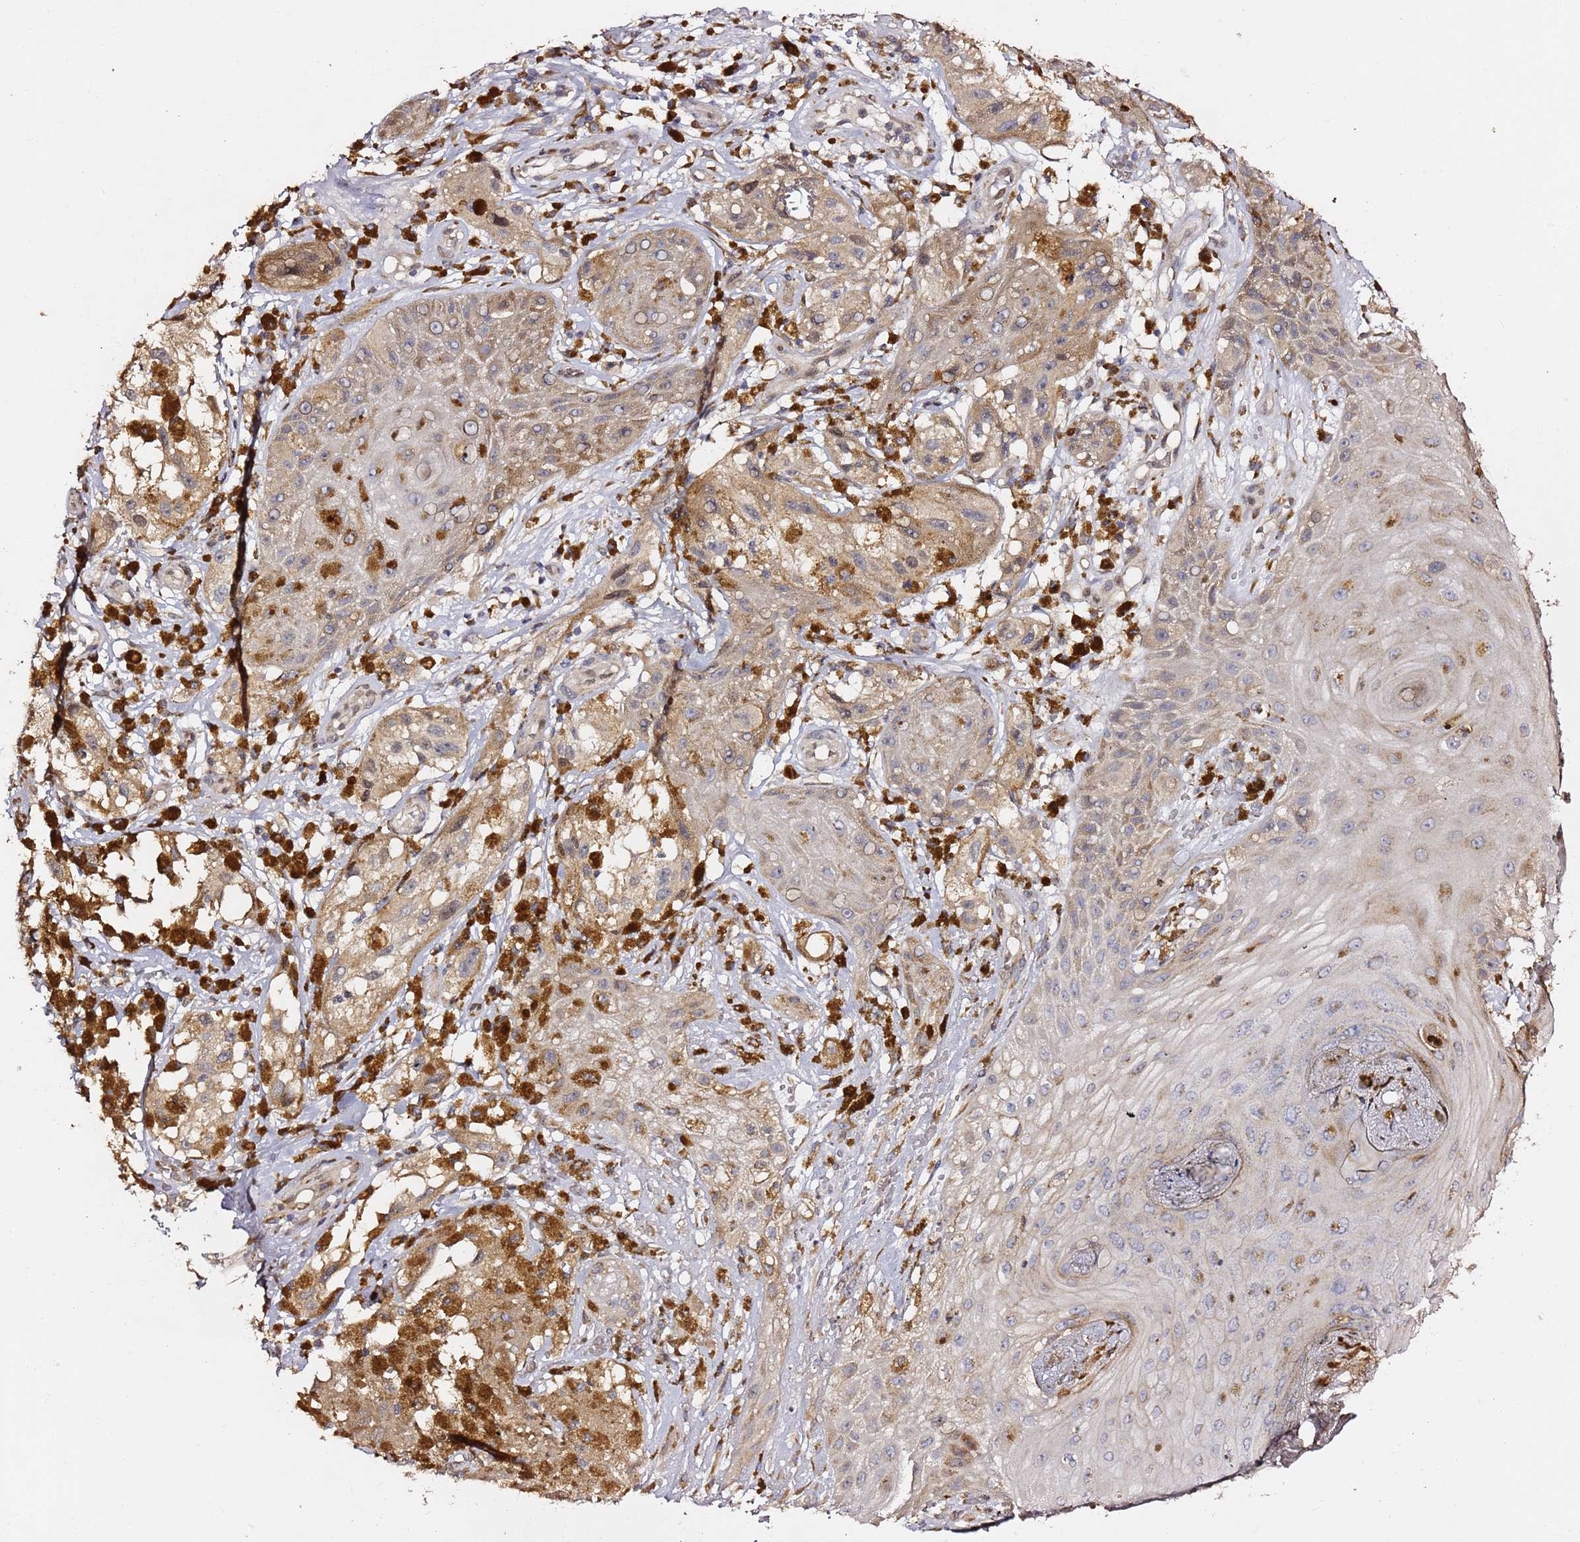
{"staining": {"intensity": "weak", "quantity": ">75%", "location": "cytoplasmic/membranous"}, "tissue": "melanoma", "cell_type": "Tumor cells", "image_type": "cancer", "snomed": [{"axis": "morphology", "description": "Malignant melanoma, NOS"}, {"axis": "topography", "description": "Skin"}], "caption": "Weak cytoplasmic/membranous expression for a protein is seen in approximately >75% of tumor cells of malignant melanoma using immunohistochemistry.", "gene": "HSD17B7", "patient": {"sex": "male", "age": 88}}